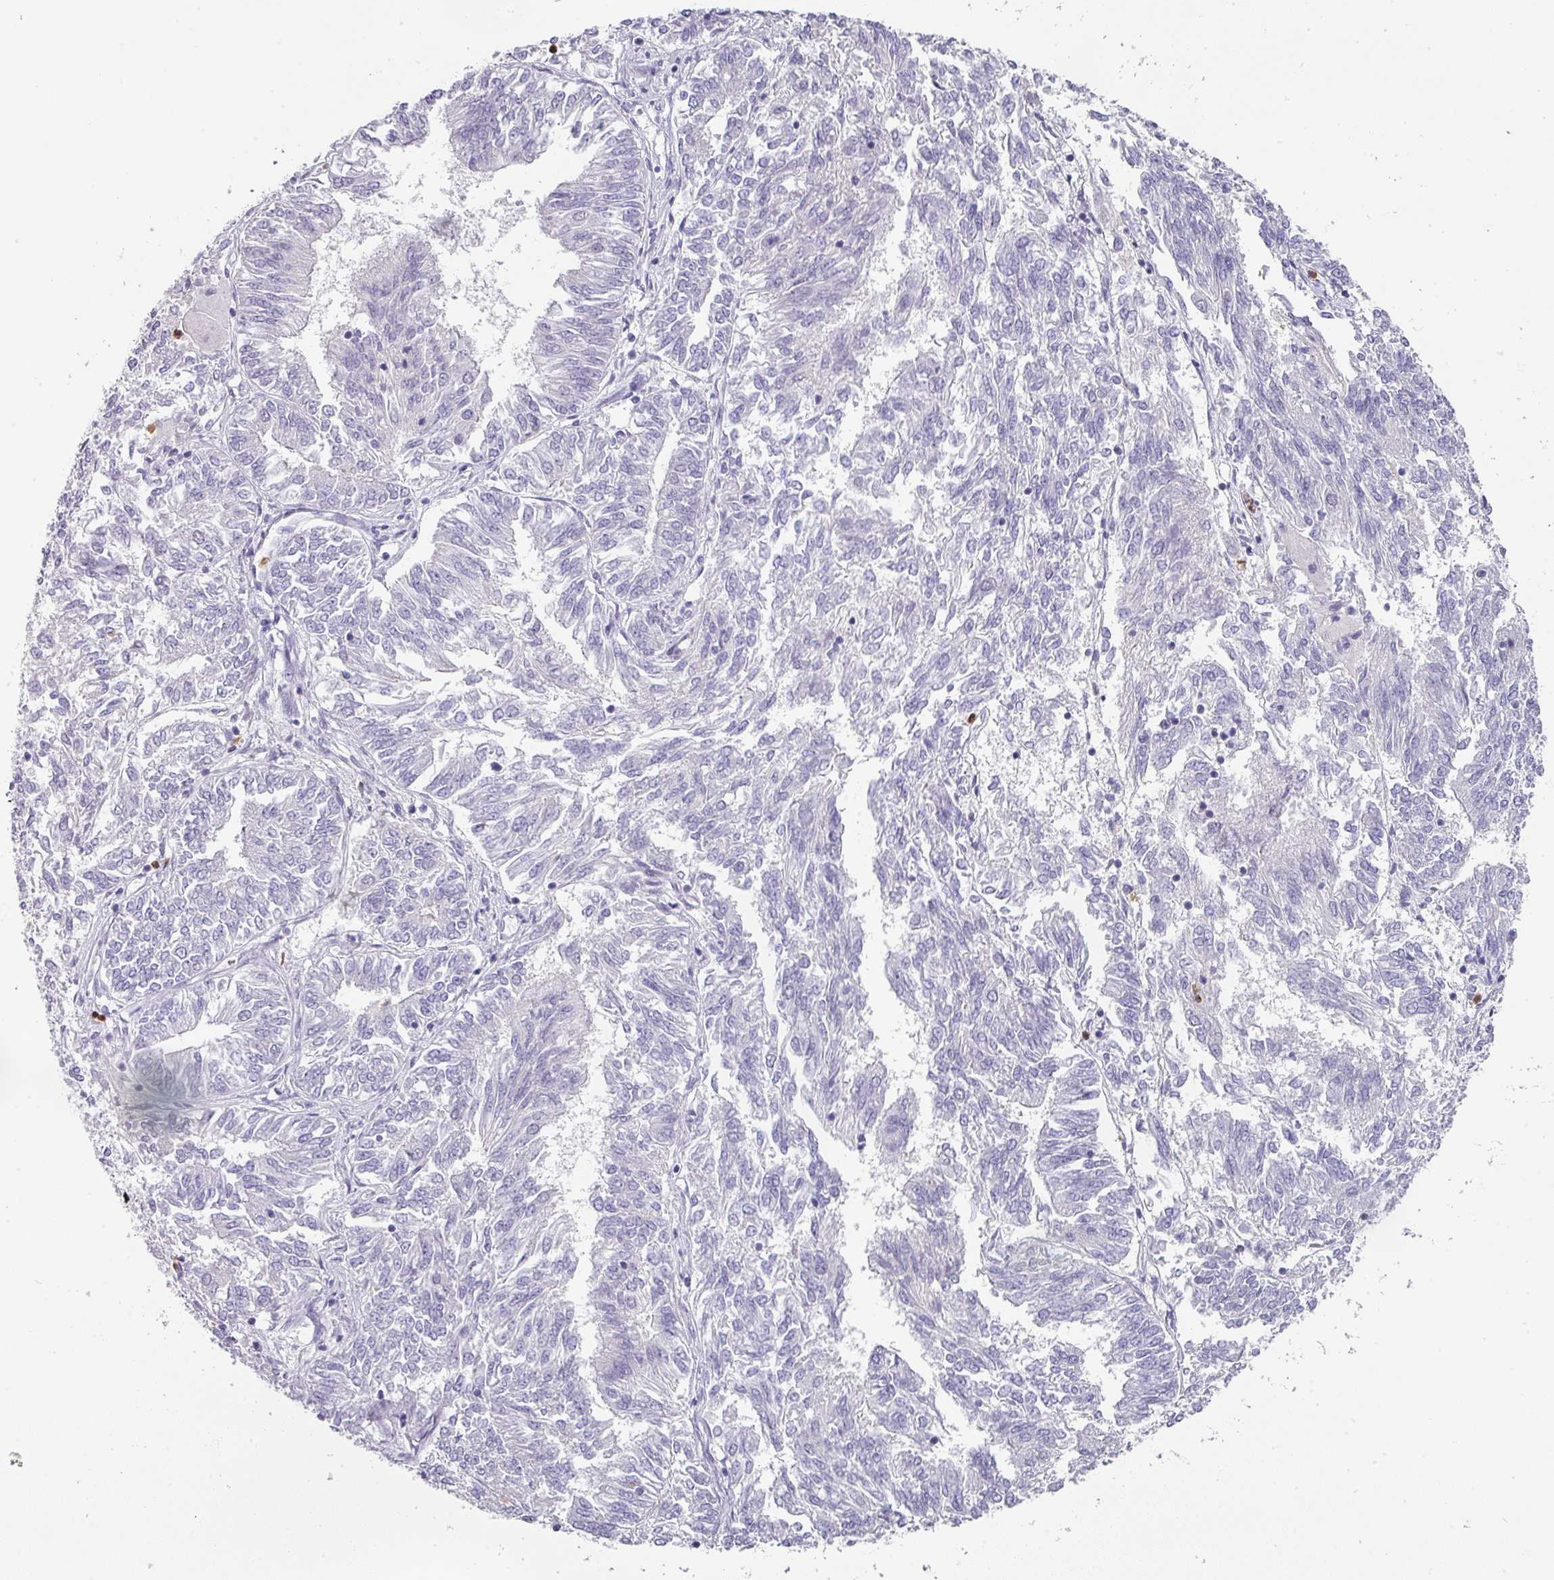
{"staining": {"intensity": "negative", "quantity": "none", "location": "none"}, "tissue": "endometrial cancer", "cell_type": "Tumor cells", "image_type": "cancer", "snomed": [{"axis": "morphology", "description": "Adenocarcinoma, NOS"}, {"axis": "topography", "description": "Endometrium"}], "caption": "Endometrial cancer (adenocarcinoma) was stained to show a protein in brown. There is no significant expression in tumor cells.", "gene": "BTLA", "patient": {"sex": "female", "age": 58}}